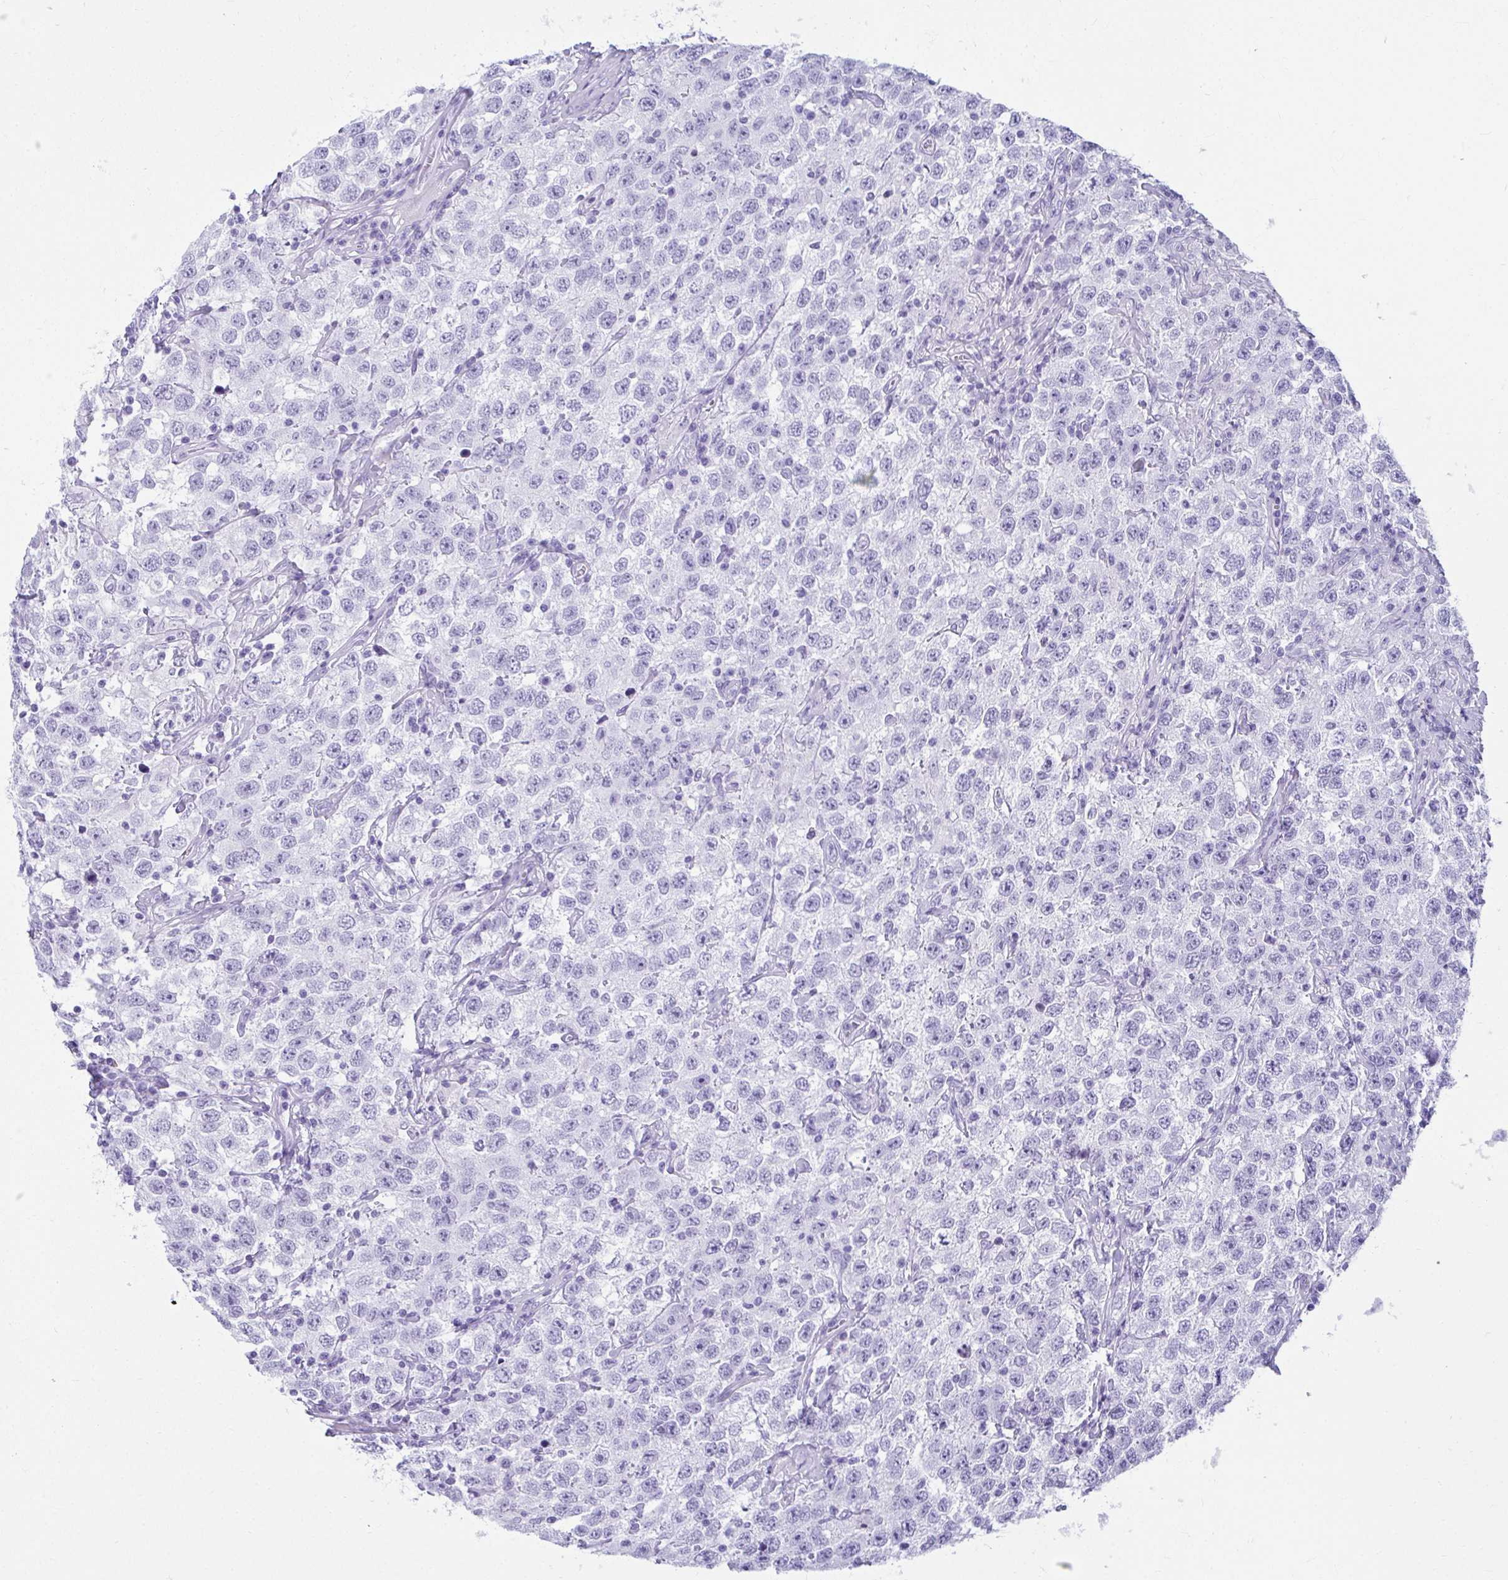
{"staining": {"intensity": "negative", "quantity": "none", "location": "none"}, "tissue": "testis cancer", "cell_type": "Tumor cells", "image_type": "cancer", "snomed": [{"axis": "morphology", "description": "Seminoma, NOS"}, {"axis": "topography", "description": "Testis"}], "caption": "A high-resolution micrograph shows IHC staining of testis seminoma, which reveals no significant expression in tumor cells.", "gene": "CLGN", "patient": {"sex": "male", "age": 41}}